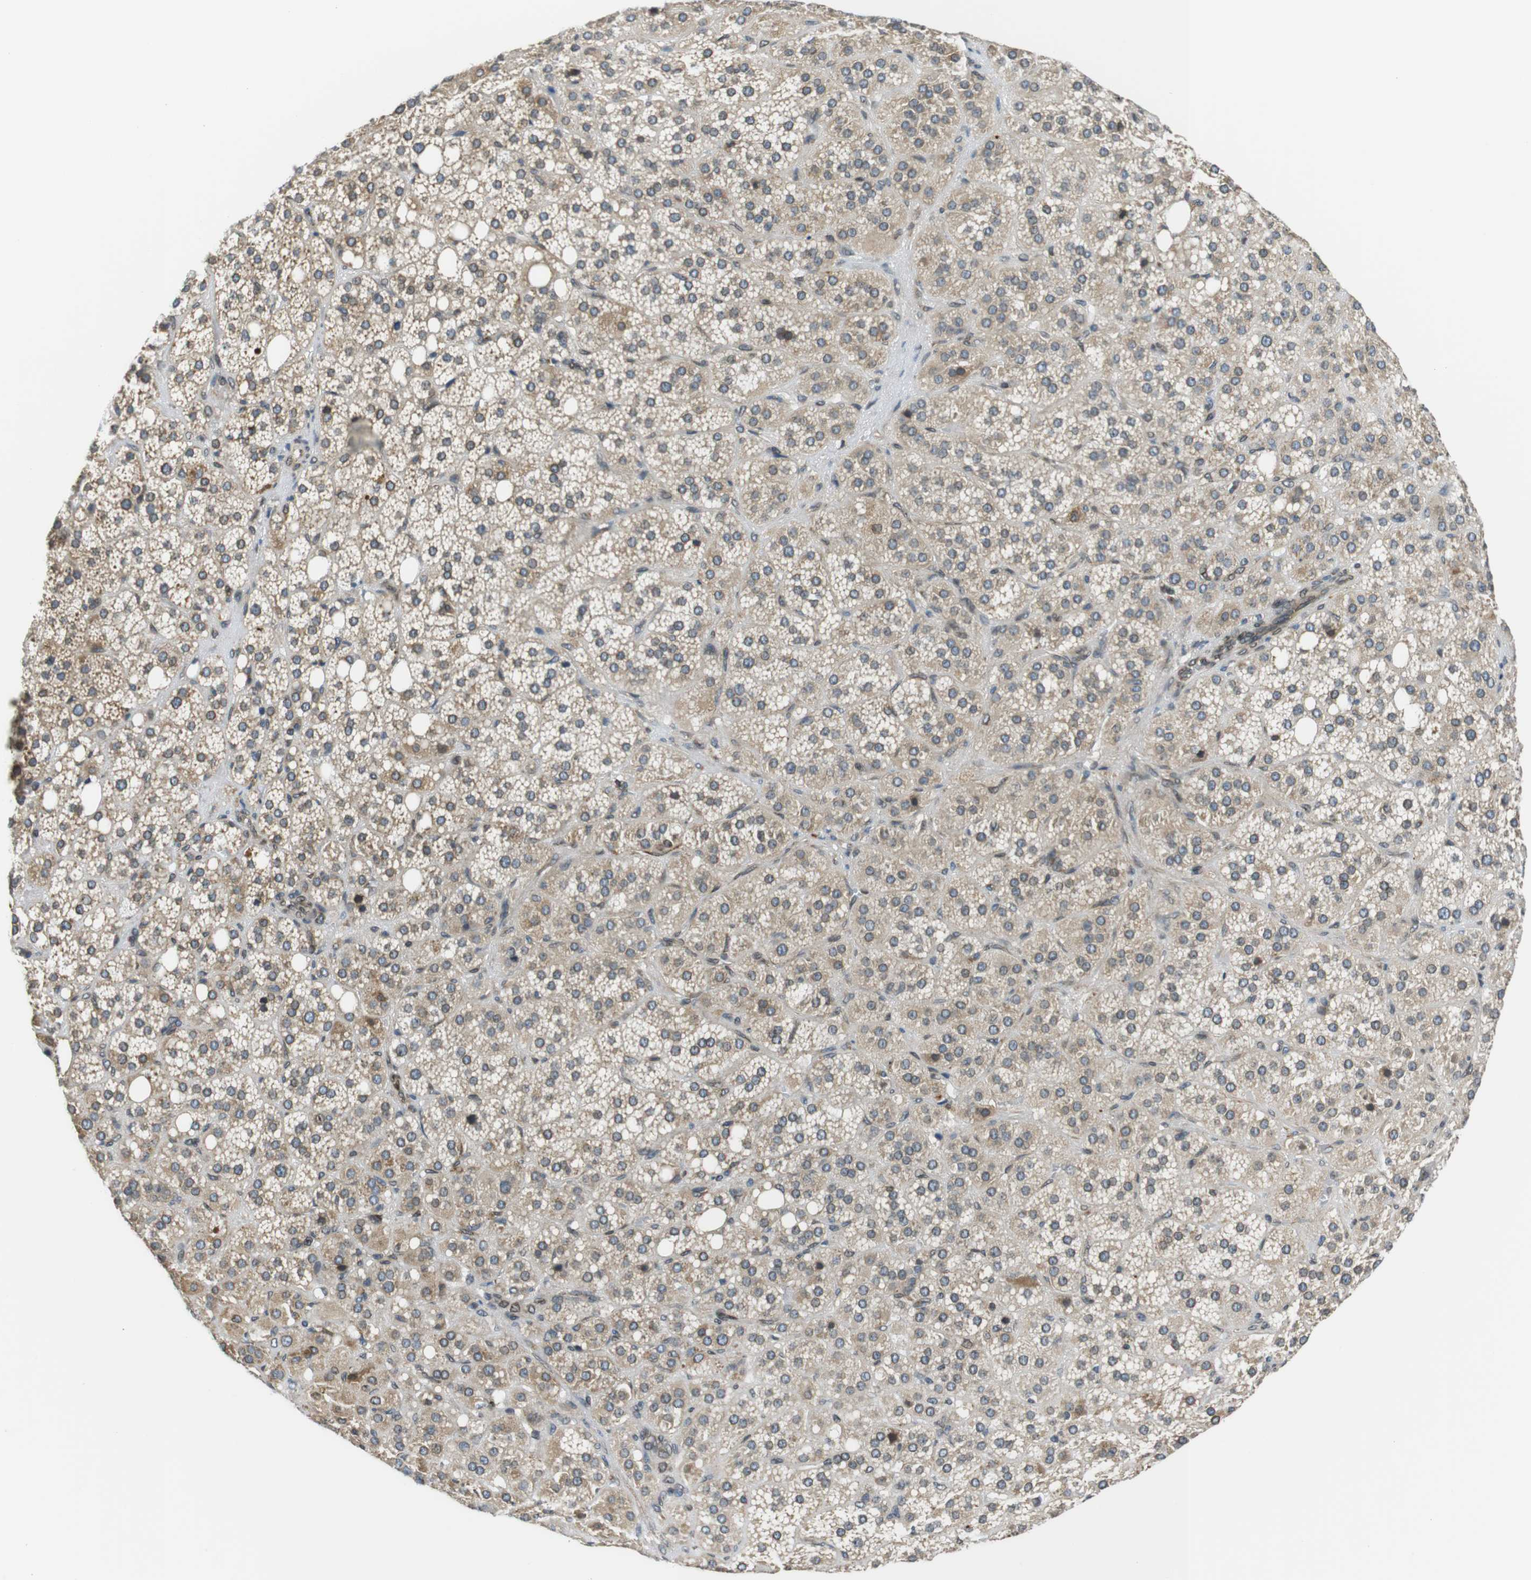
{"staining": {"intensity": "moderate", "quantity": "25%-75%", "location": "cytoplasmic/membranous,nuclear"}, "tissue": "adrenal gland", "cell_type": "Glandular cells", "image_type": "normal", "snomed": [{"axis": "morphology", "description": "Normal tissue, NOS"}, {"axis": "topography", "description": "Adrenal gland"}], "caption": "A brown stain highlights moderate cytoplasmic/membranous,nuclear expression of a protein in glandular cells of normal human adrenal gland.", "gene": "TMX4", "patient": {"sex": "female", "age": 59}}